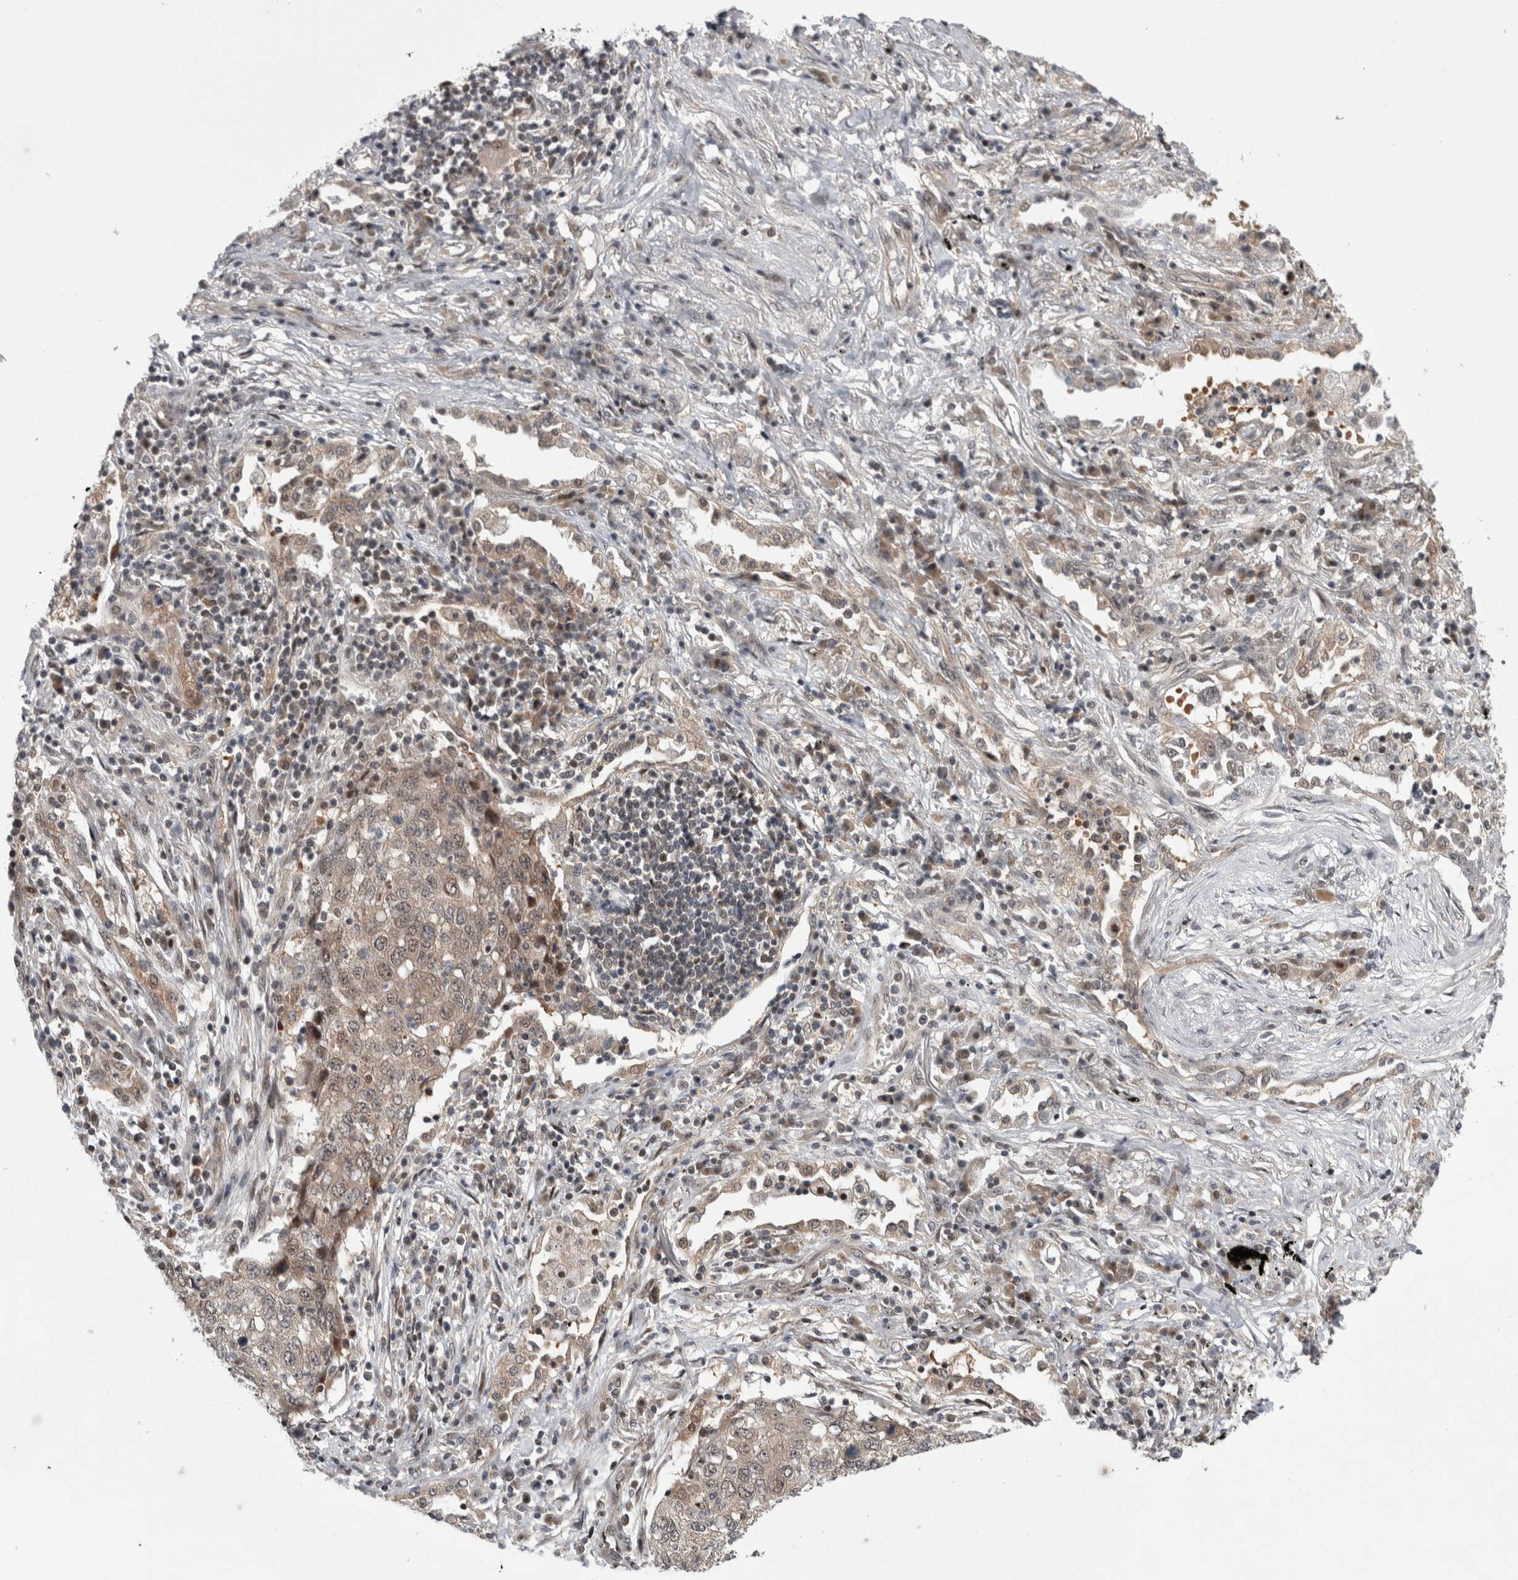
{"staining": {"intensity": "weak", "quantity": ">75%", "location": "cytoplasmic/membranous,nuclear"}, "tissue": "lung cancer", "cell_type": "Tumor cells", "image_type": "cancer", "snomed": [{"axis": "morphology", "description": "Squamous cell carcinoma, NOS"}, {"axis": "topography", "description": "Lung"}], "caption": "There is low levels of weak cytoplasmic/membranous and nuclear positivity in tumor cells of squamous cell carcinoma (lung), as demonstrated by immunohistochemical staining (brown color).", "gene": "PSMB2", "patient": {"sex": "female", "age": 63}}